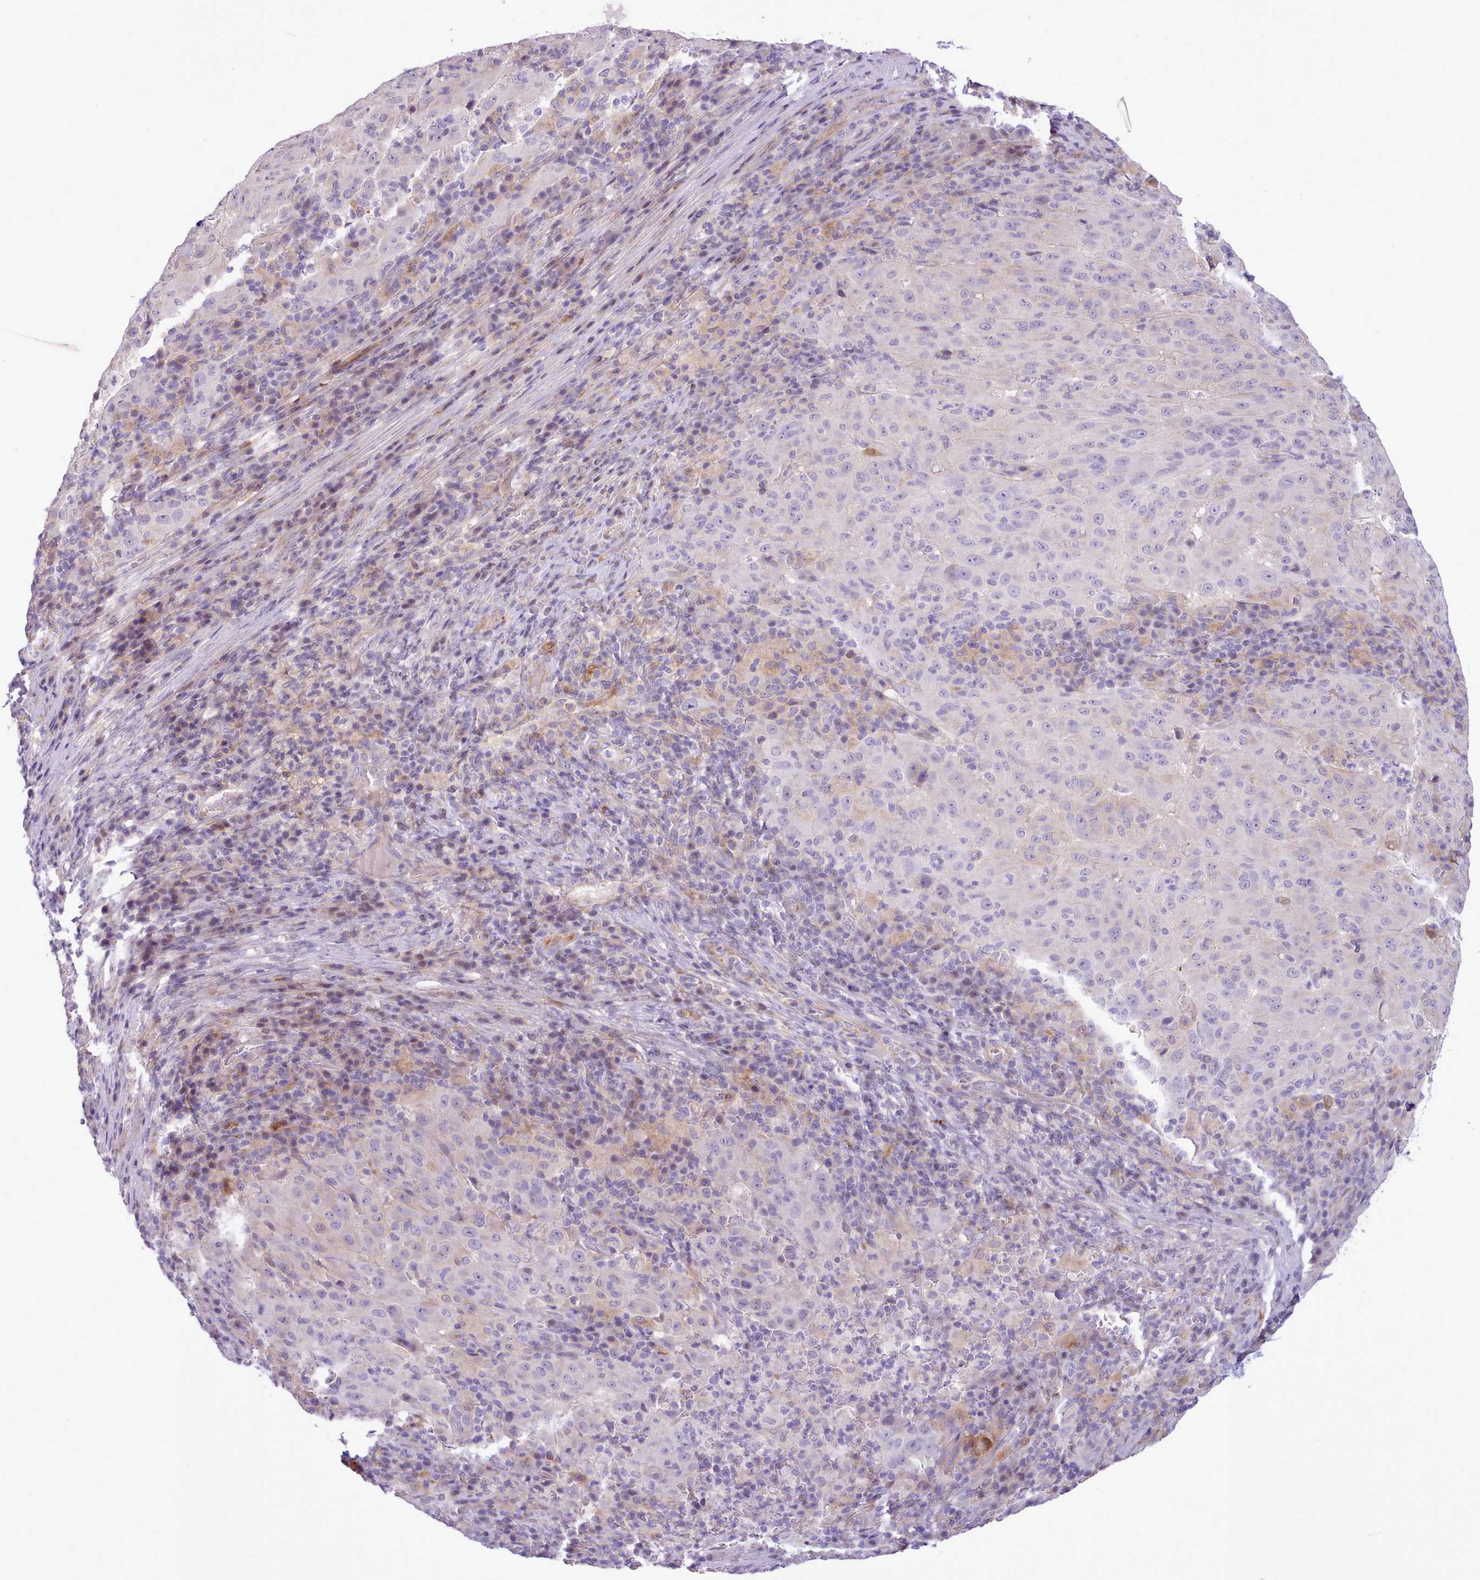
{"staining": {"intensity": "negative", "quantity": "none", "location": "none"}, "tissue": "pancreatic cancer", "cell_type": "Tumor cells", "image_type": "cancer", "snomed": [{"axis": "morphology", "description": "Adenocarcinoma, NOS"}, {"axis": "topography", "description": "Pancreas"}], "caption": "Tumor cells are negative for brown protein staining in adenocarcinoma (pancreatic).", "gene": "CYP2A13", "patient": {"sex": "male", "age": 63}}